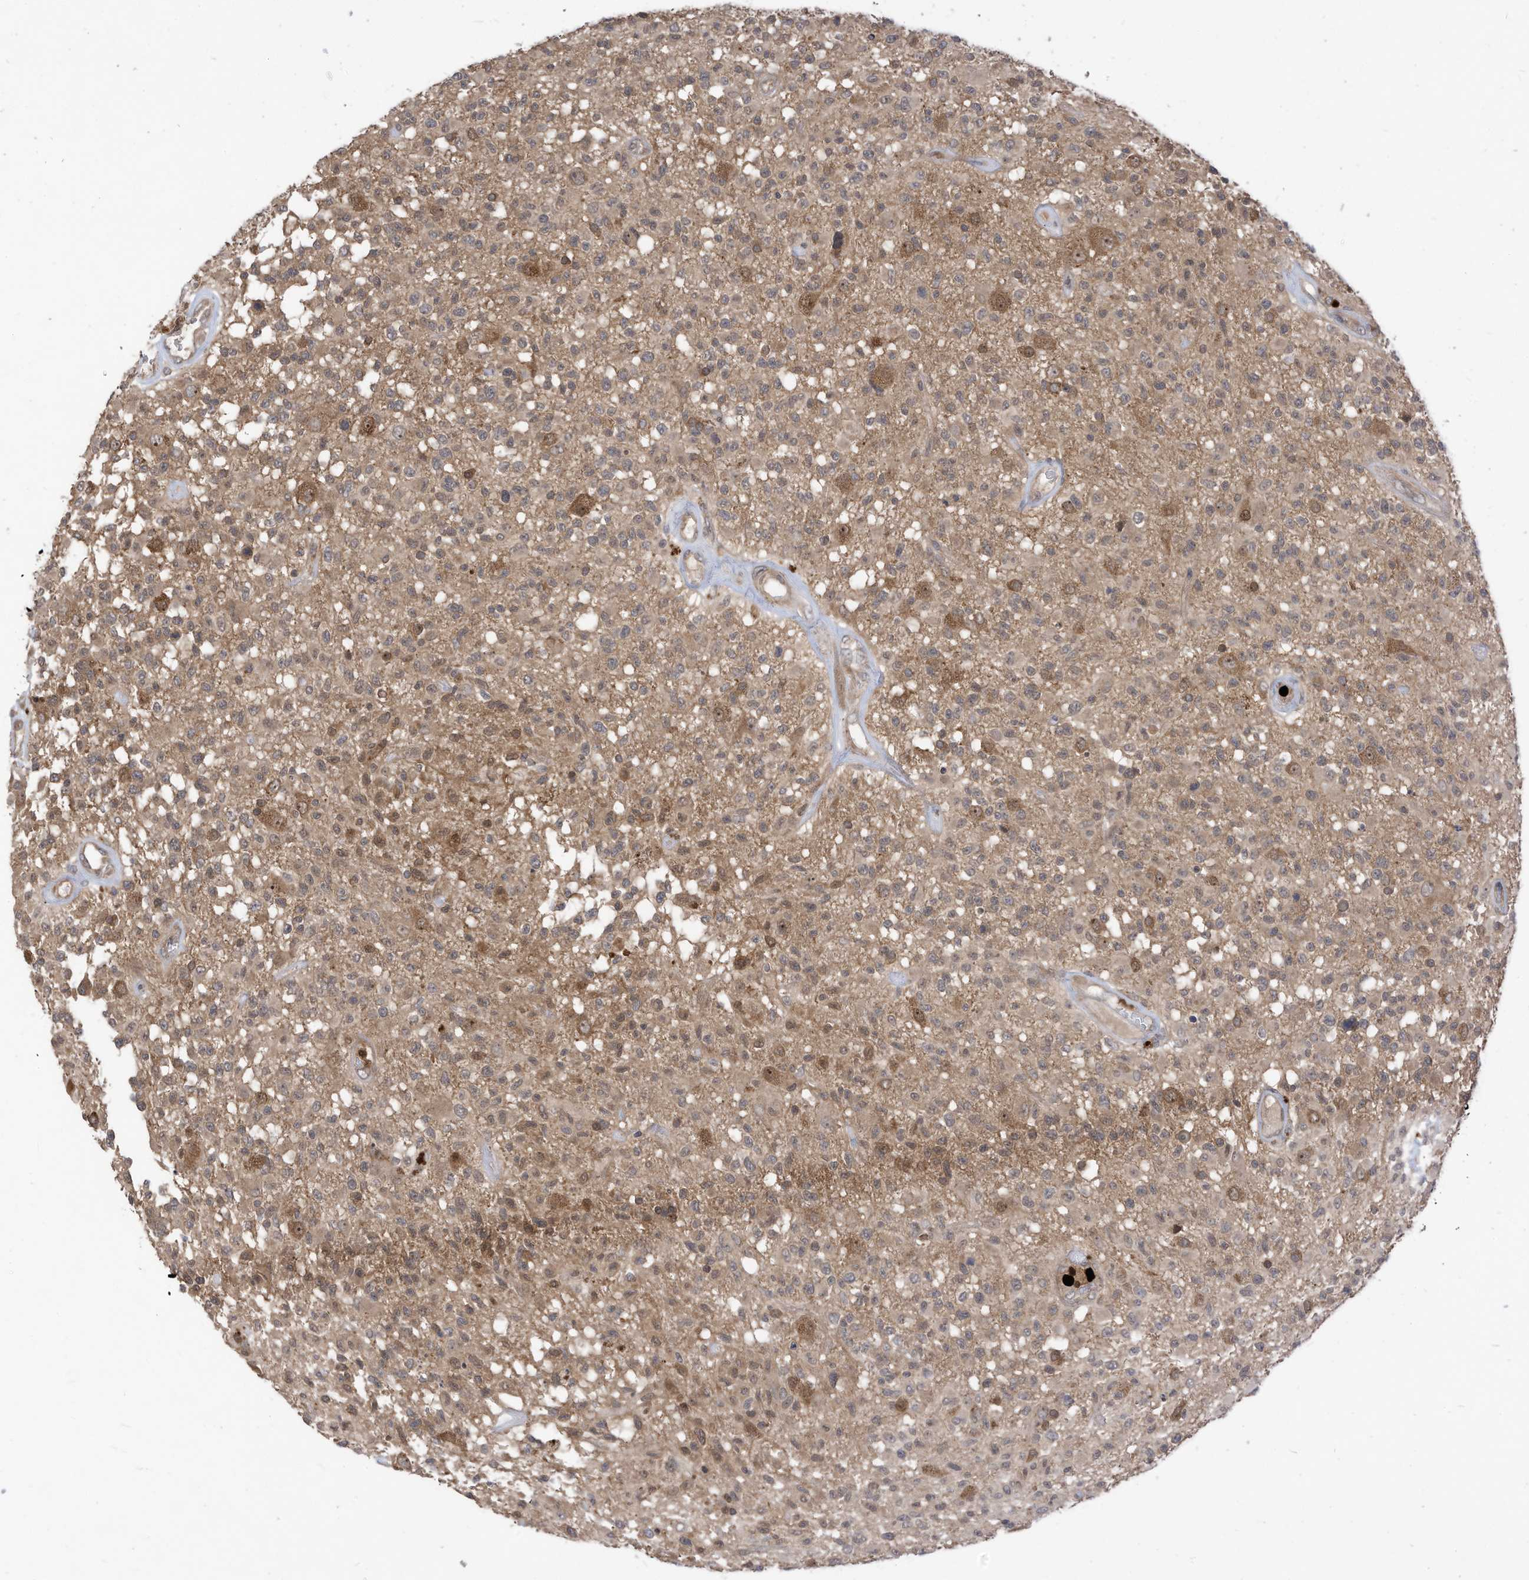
{"staining": {"intensity": "moderate", "quantity": "<25%", "location": "cytoplasmic/membranous"}, "tissue": "glioma", "cell_type": "Tumor cells", "image_type": "cancer", "snomed": [{"axis": "morphology", "description": "Glioma, malignant, High grade"}, {"axis": "morphology", "description": "Glioblastoma, NOS"}, {"axis": "topography", "description": "Brain"}], "caption": "Protein staining exhibits moderate cytoplasmic/membranous positivity in about <25% of tumor cells in glioblastoma.", "gene": "CNKSR1", "patient": {"sex": "male", "age": 60}}